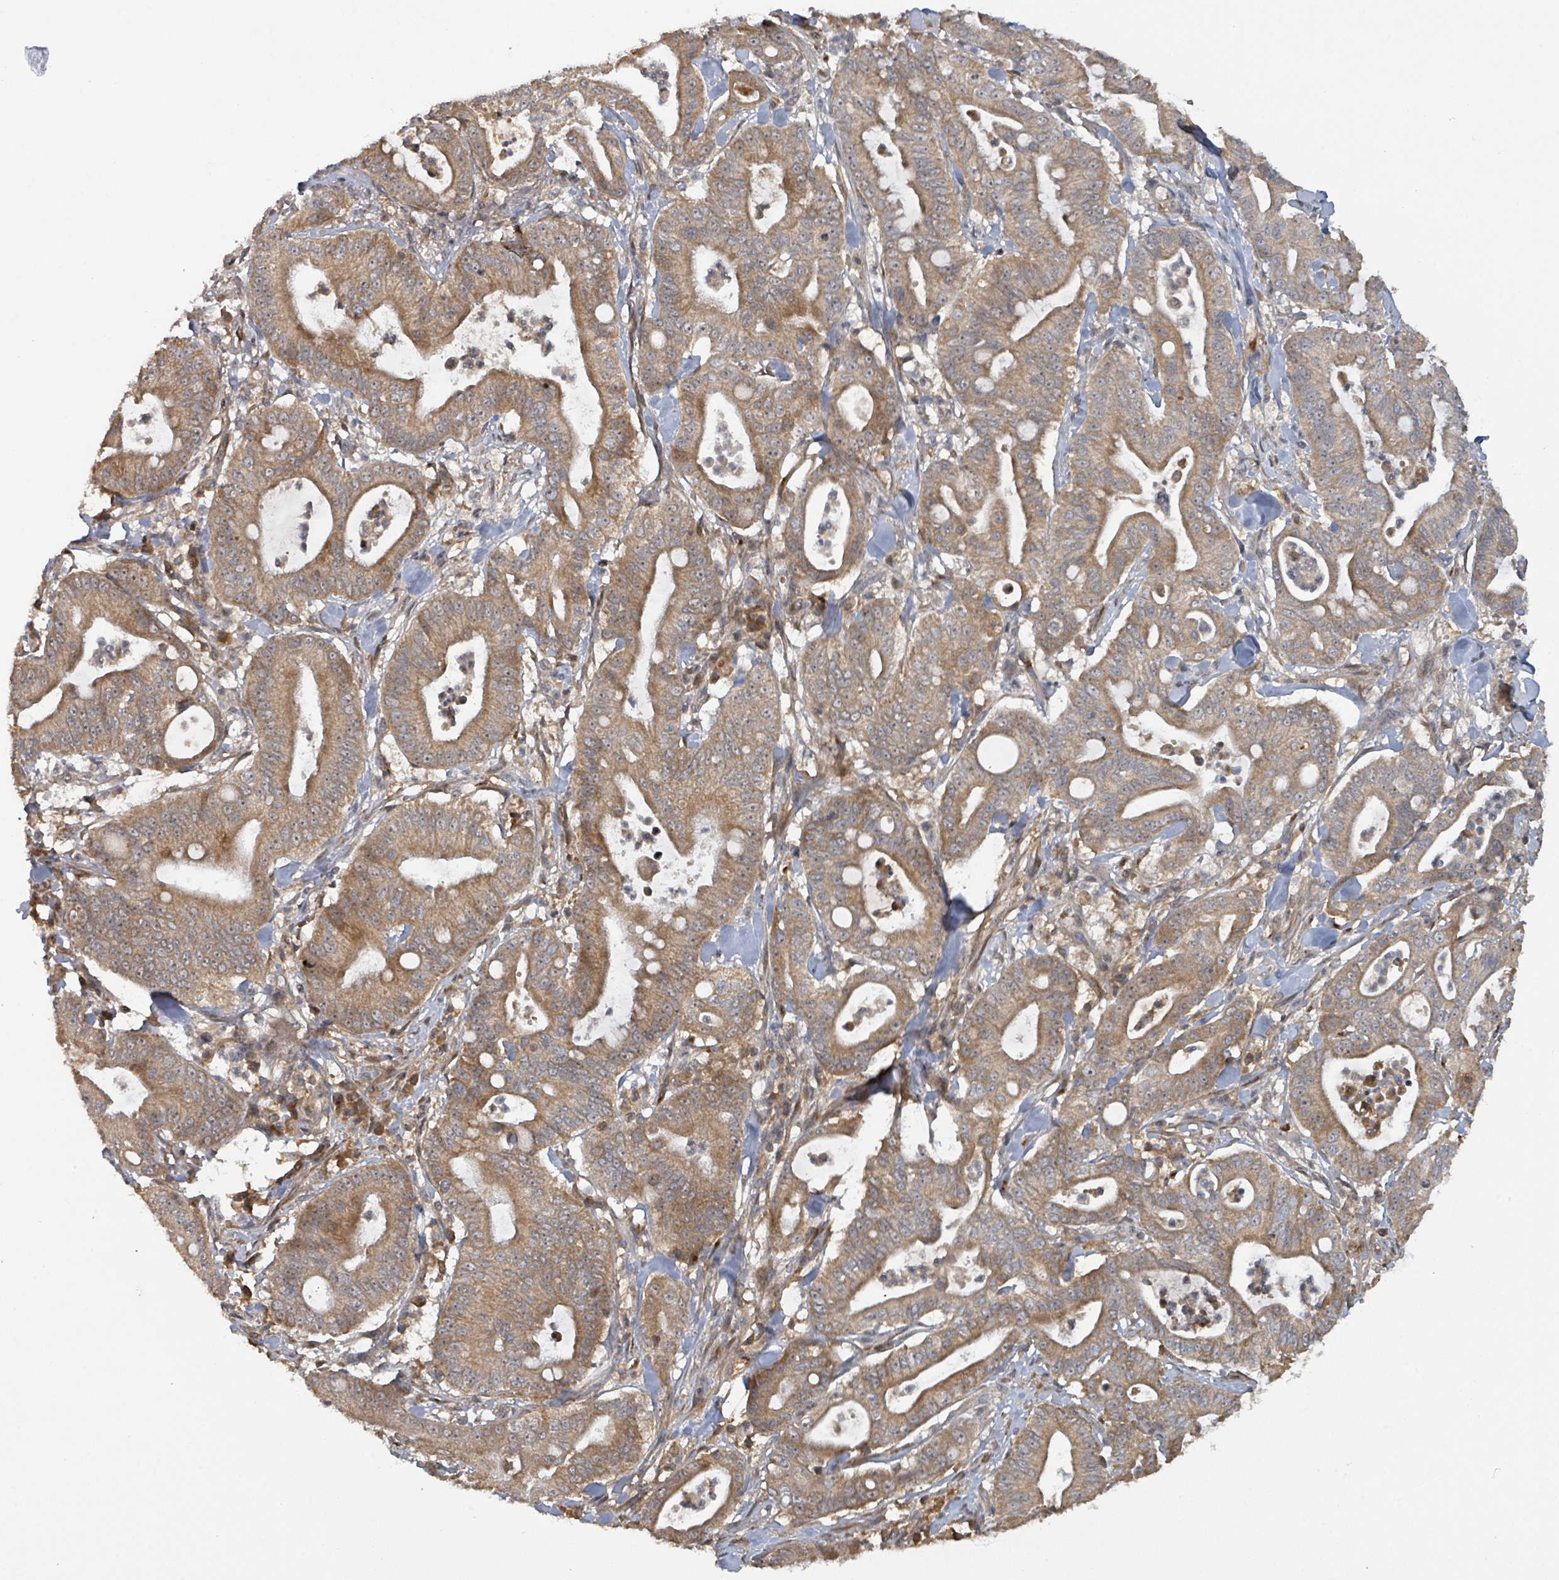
{"staining": {"intensity": "moderate", "quantity": ">75%", "location": "cytoplasmic/membranous"}, "tissue": "pancreatic cancer", "cell_type": "Tumor cells", "image_type": "cancer", "snomed": [{"axis": "morphology", "description": "Adenocarcinoma, NOS"}, {"axis": "topography", "description": "Pancreas"}], "caption": "Pancreatic cancer was stained to show a protein in brown. There is medium levels of moderate cytoplasmic/membranous positivity in approximately >75% of tumor cells.", "gene": "ITGA11", "patient": {"sex": "male", "age": 71}}